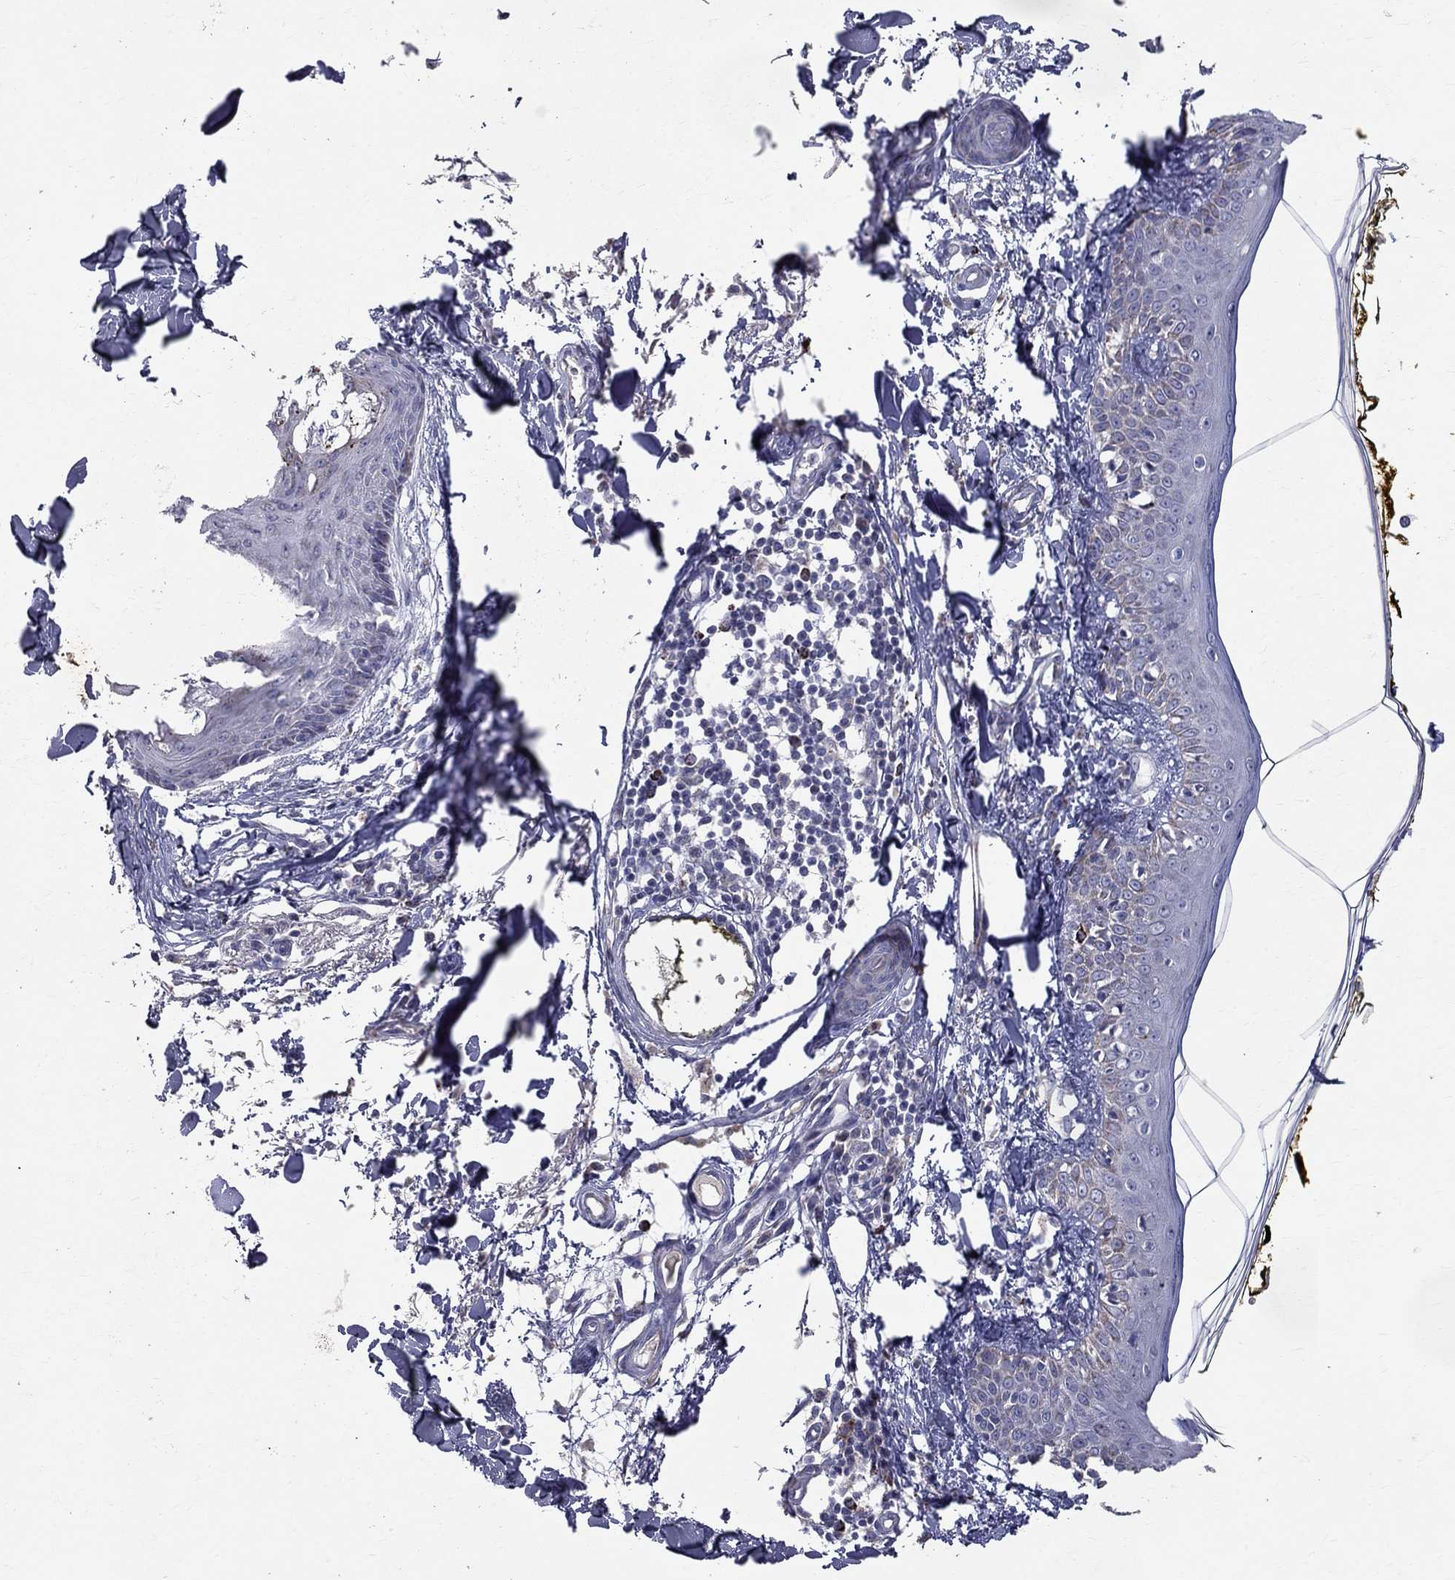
{"staining": {"intensity": "negative", "quantity": "none", "location": "none"}, "tissue": "skin", "cell_type": "Fibroblasts", "image_type": "normal", "snomed": [{"axis": "morphology", "description": "Normal tissue, NOS"}, {"axis": "topography", "description": "Skin"}], "caption": "Immunohistochemistry (IHC) of unremarkable human skin shows no positivity in fibroblasts.", "gene": "SLC4A10", "patient": {"sex": "male", "age": 76}}